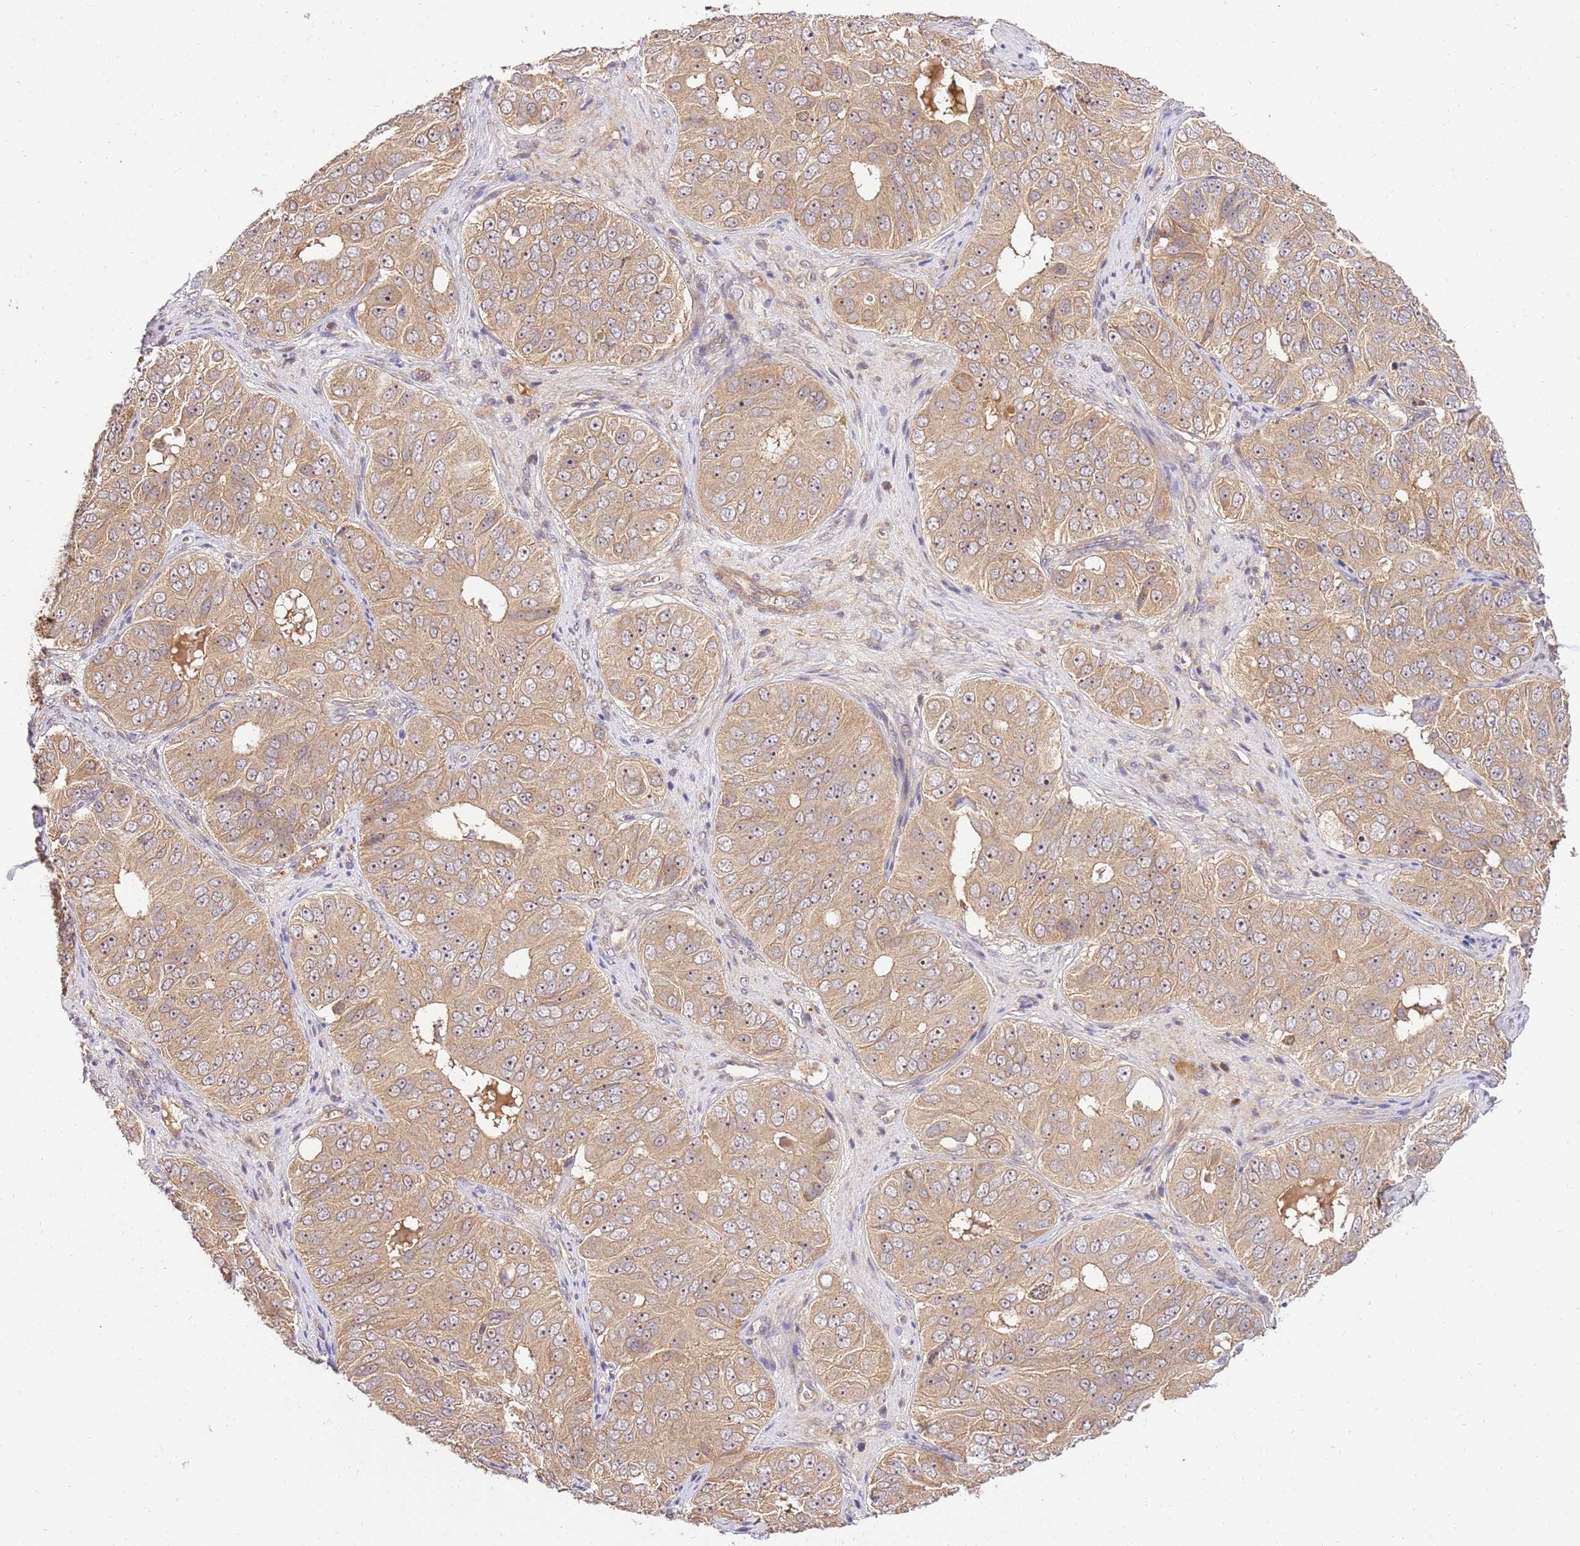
{"staining": {"intensity": "weak", "quantity": "25%-75%", "location": "cytoplasmic/membranous"}, "tissue": "ovarian cancer", "cell_type": "Tumor cells", "image_type": "cancer", "snomed": [{"axis": "morphology", "description": "Carcinoma, endometroid"}, {"axis": "topography", "description": "Ovary"}], "caption": "Weak cytoplasmic/membranous staining is appreciated in approximately 25%-75% of tumor cells in endometroid carcinoma (ovarian).", "gene": "GAREM1", "patient": {"sex": "female", "age": 51}}